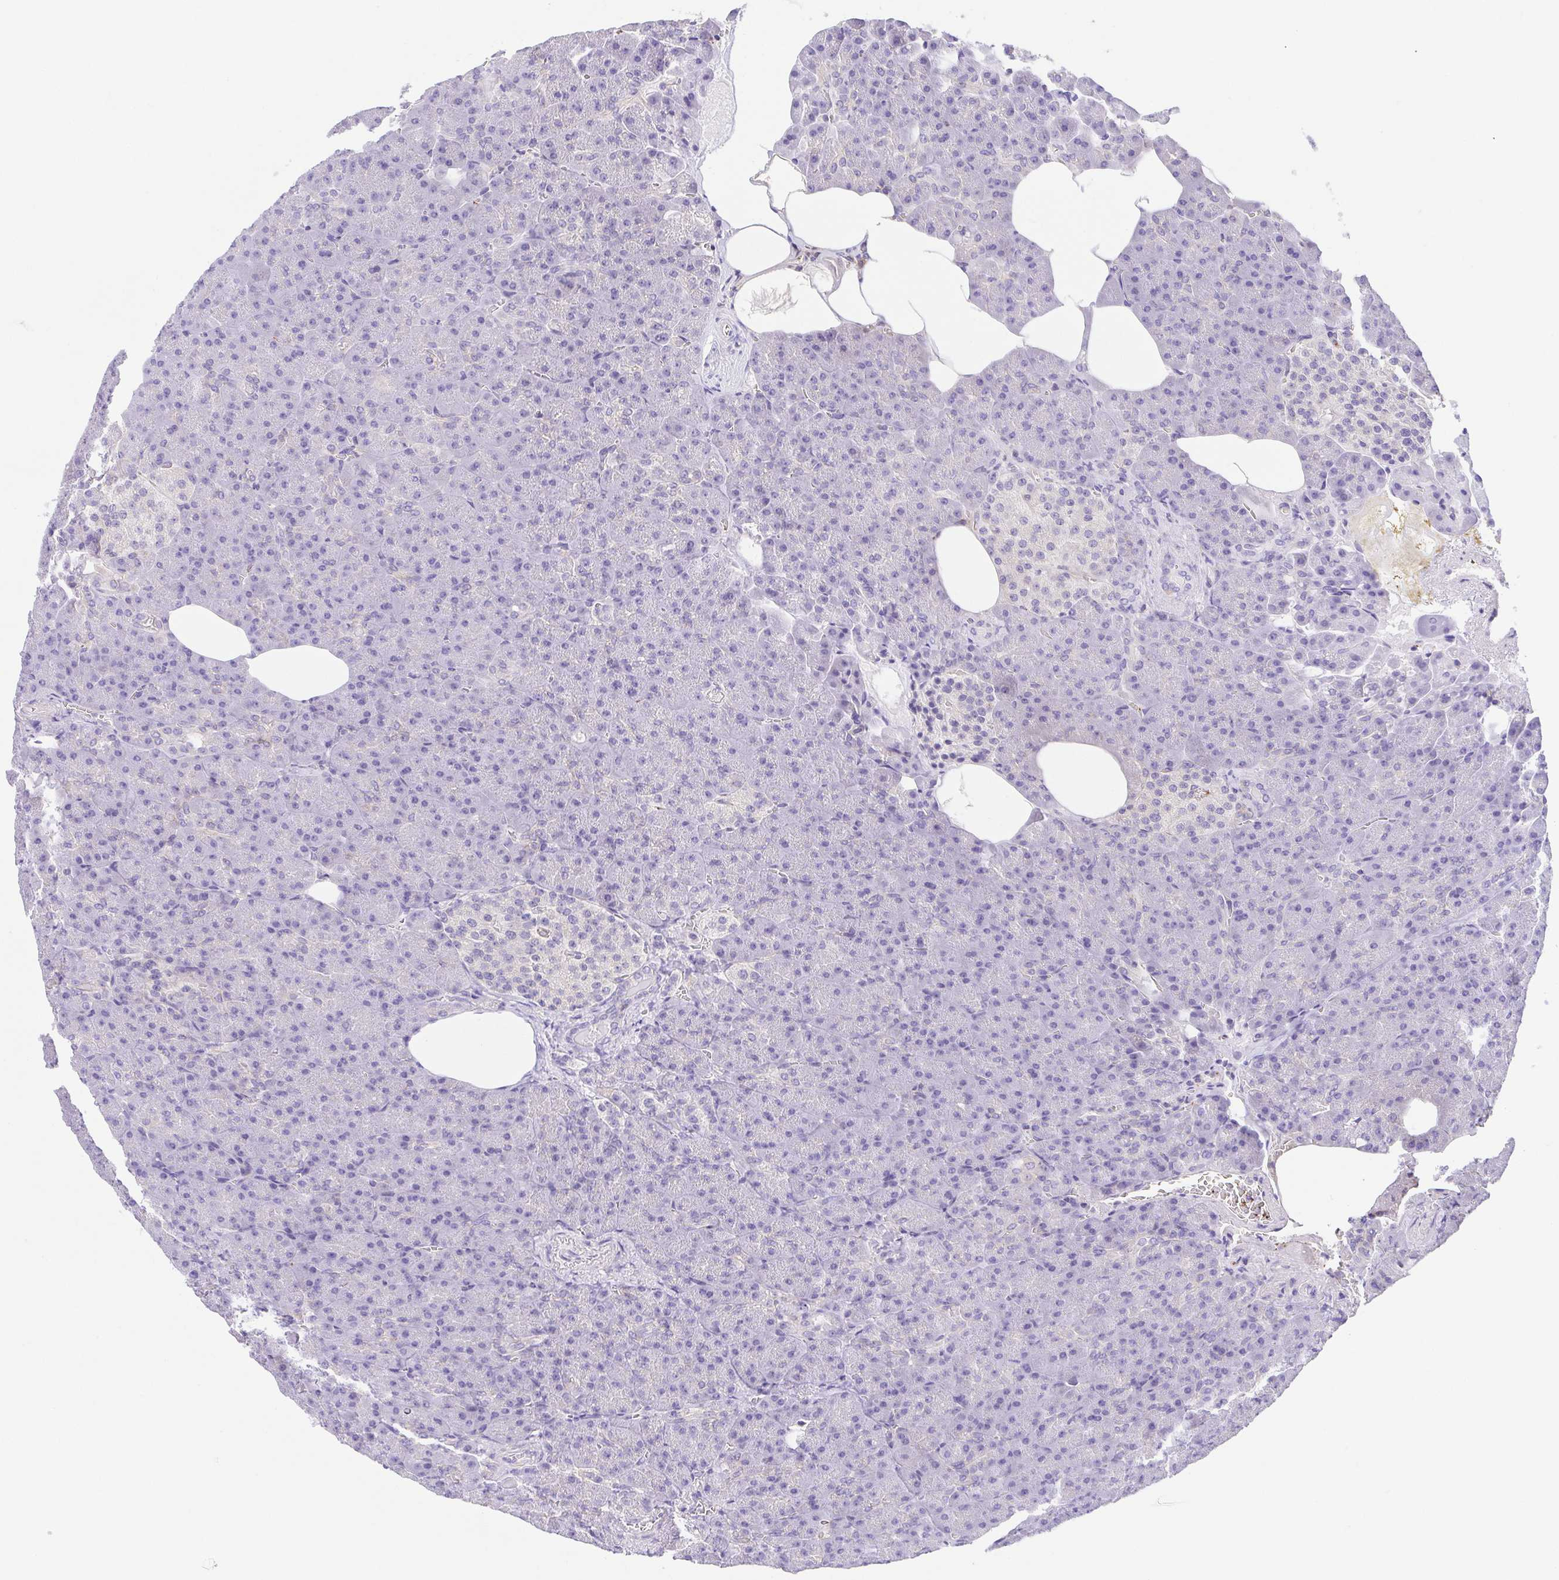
{"staining": {"intensity": "weak", "quantity": "<25%", "location": "cytoplasmic/membranous"}, "tissue": "pancreas", "cell_type": "Exocrine glandular cells", "image_type": "normal", "snomed": [{"axis": "morphology", "description": "Normal tissue, NOS"}, {"axis": "topography", "description": "Pancreas"}], "caption": "IHC of unremarkable human pancreas shows no positivity in exocrine glandular cells.", "gene": "PRR14L", "patient": {"sex": "female", "age": 74}}